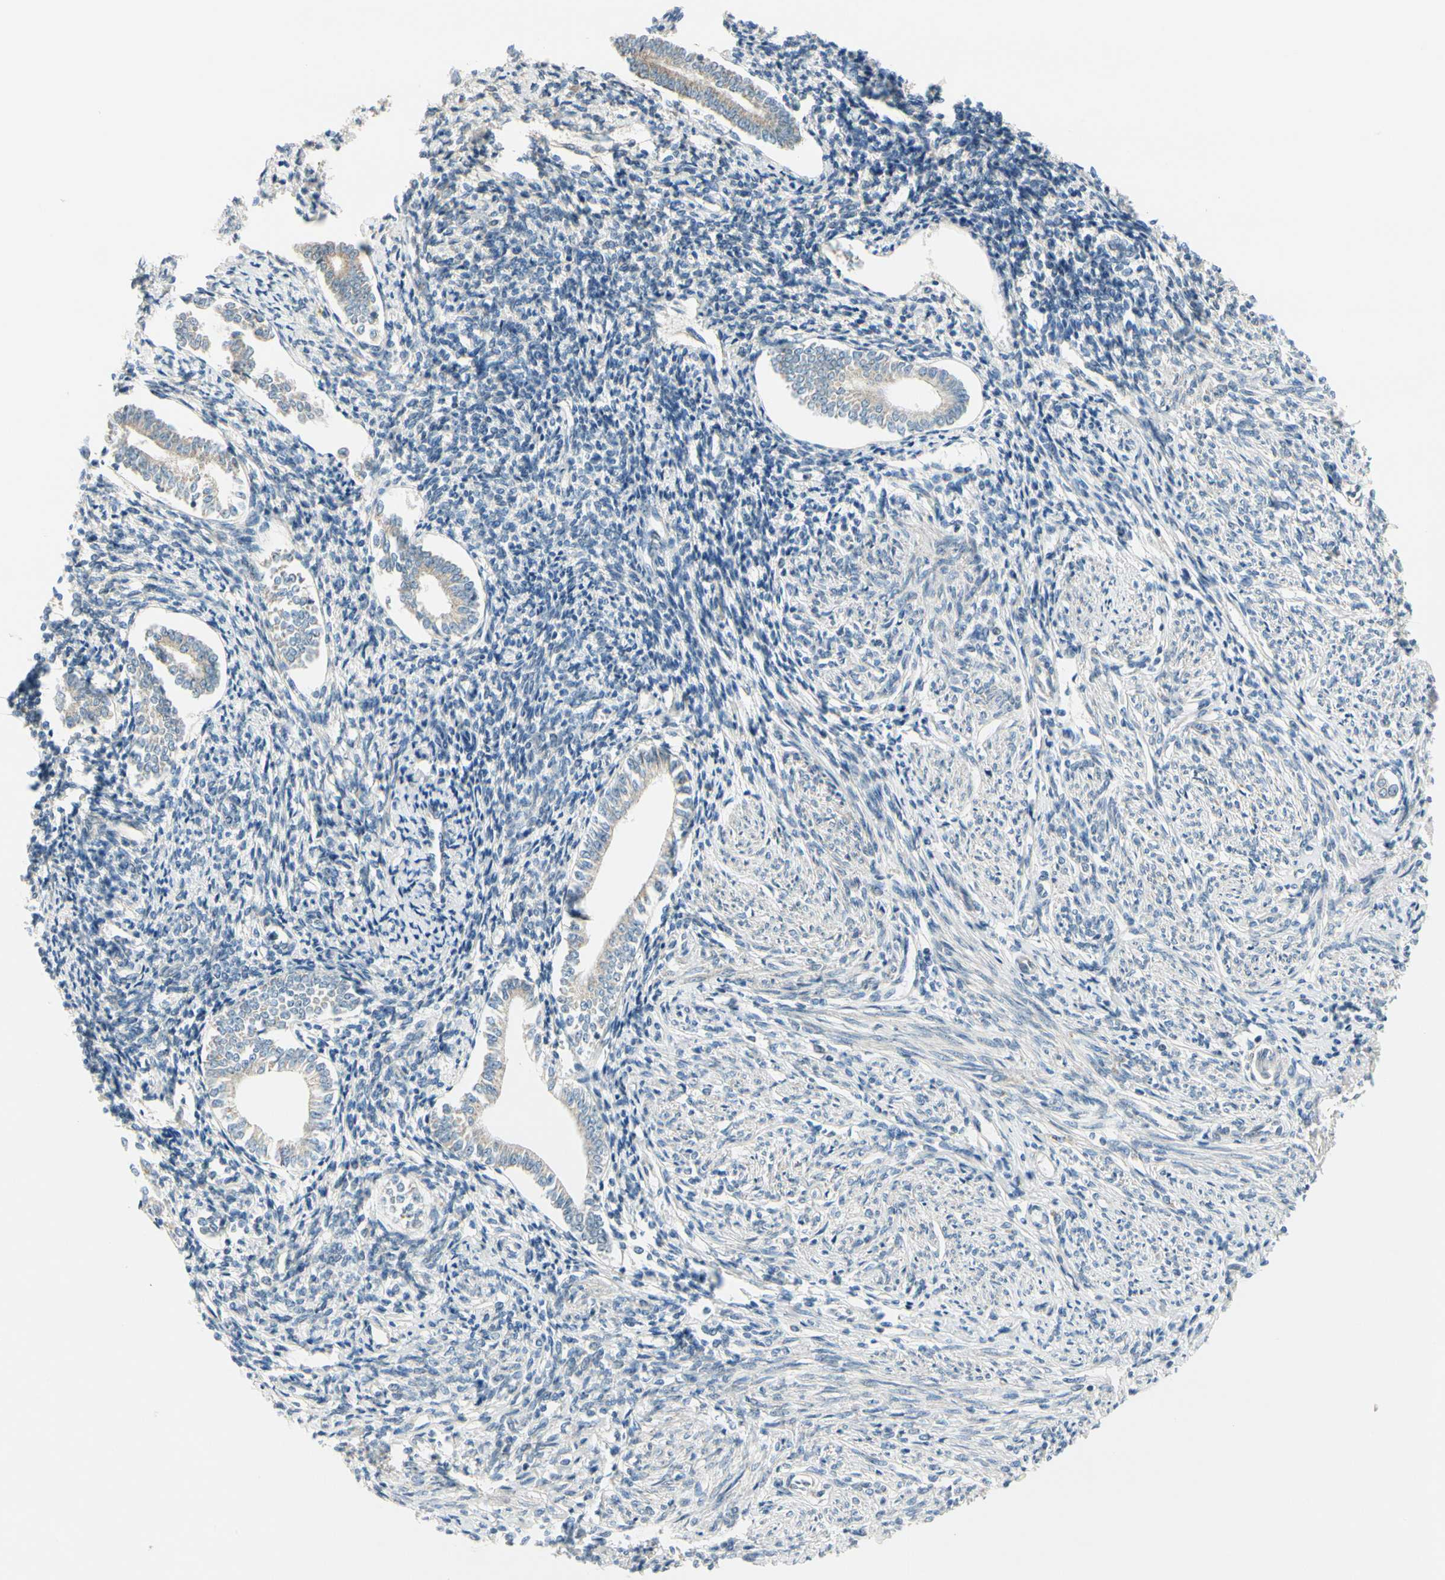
{"staining": {"intensity": "moderate", "quantity": "25%-75%", "location": "cytoplasmic/membranous"}, "tissue": "endometrium", "cell_type": "Cells in endometrial stroma", "image_type": "normal", "snomed": [{"axis": "morphology", "description": "Normal tissue, NOS"}, {"axis": "topography", "description": "Endometrium"}], "caption": "Protein analysis of benign endometrium exhibits moderate cytoplasmic/membranous expression in about 25%-75% of cells in endometrial stroma.", "gene": "FHL2", "patient": {"sex": "female", "age": 71}}